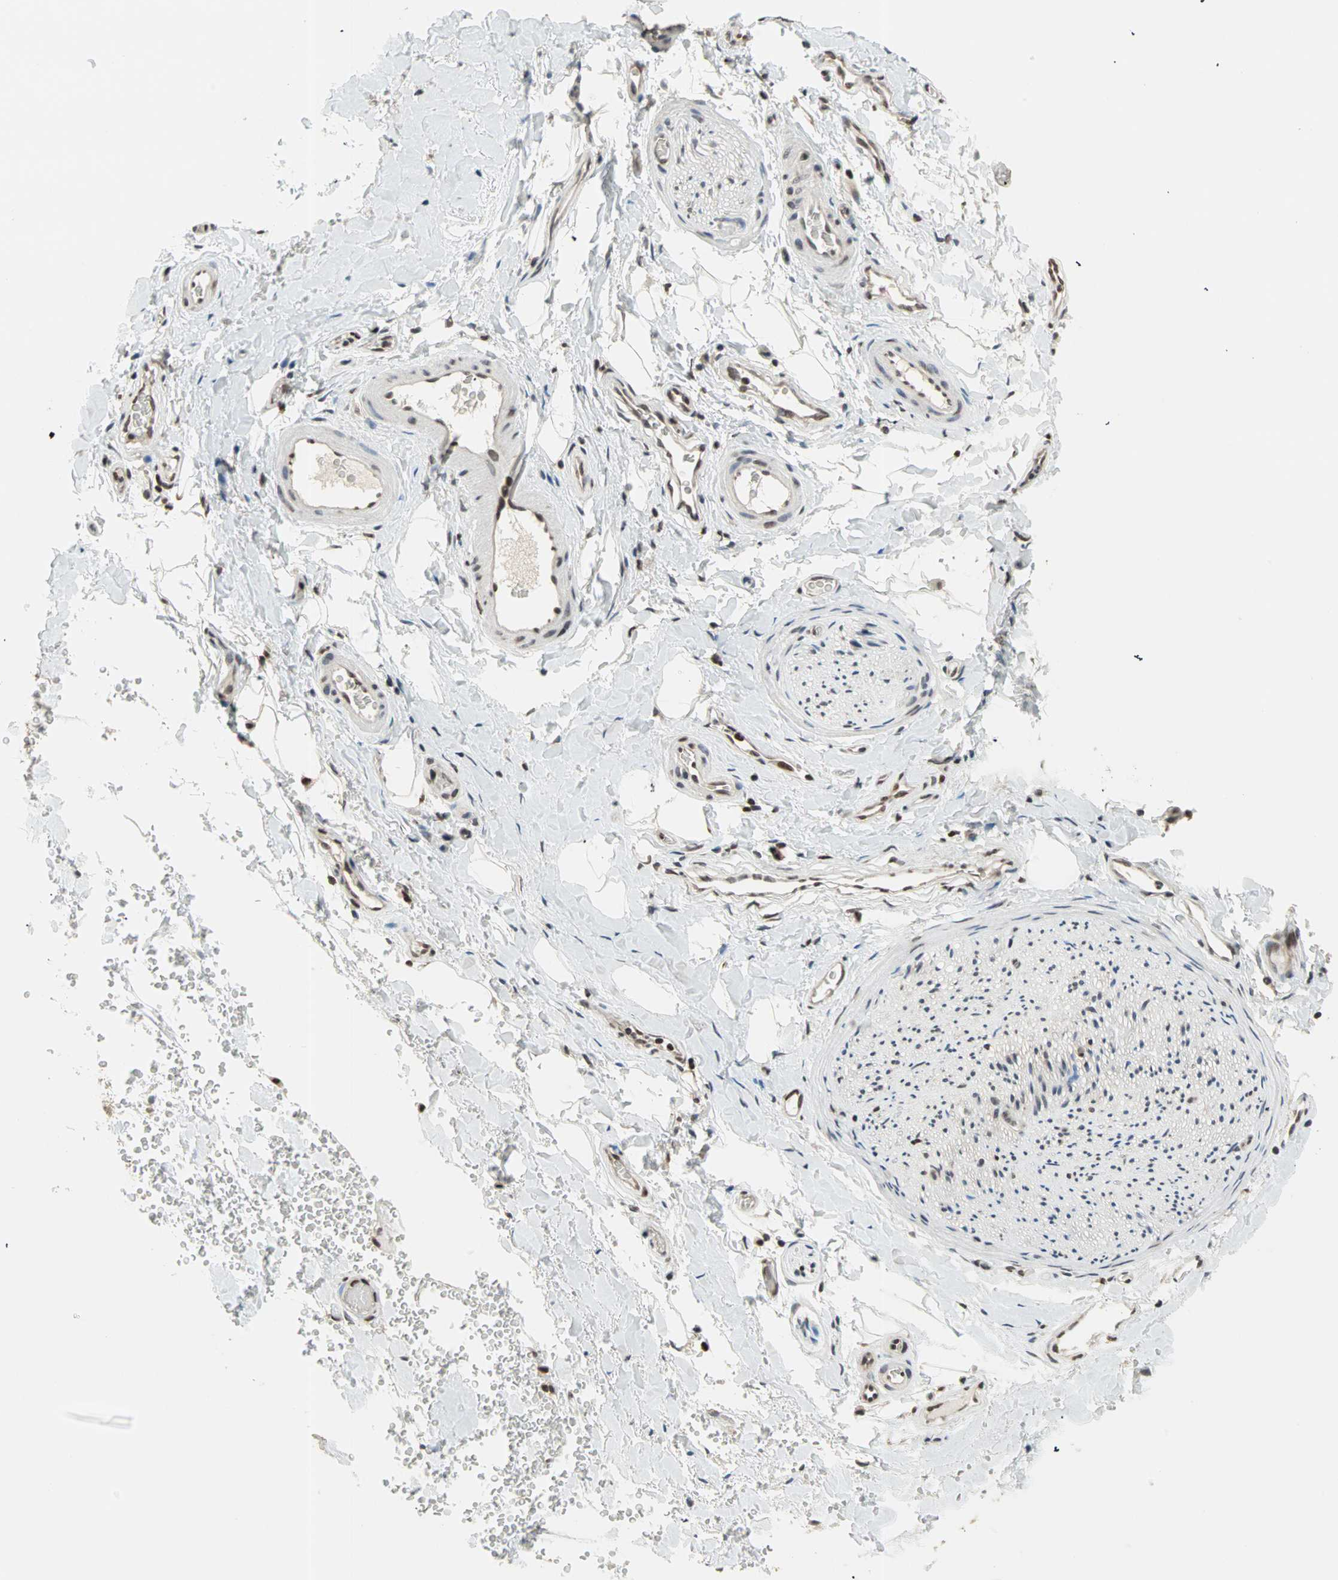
{"staining": {"intensity": "moderate", "quantity": ">75%", "location": "nuclear"}, "tissue": "soft tissue", "cell_type": "Fibroblasts", "image_type": "normal", "snomed": [{"axis": "morphology", "description": "Normal tissue, NOS"}, {"axis": "morphology", "description": "Carcinoma, NOS"}, {"axis": "topography", "description": "Pancreas"}, {"axis": "topography", "description": "Peripheral nerve tissue"}], "caption": "Immunohistochemical staining of unremarkable human soft tissue exhibits moderate nuclear protein expression in about >75% of fibroblasts. The protein of interest is shown in brown color, while the nuclei are stained blue.", "gene": "DAZAP1", "patient": {"sex": "female", "age": 29}}